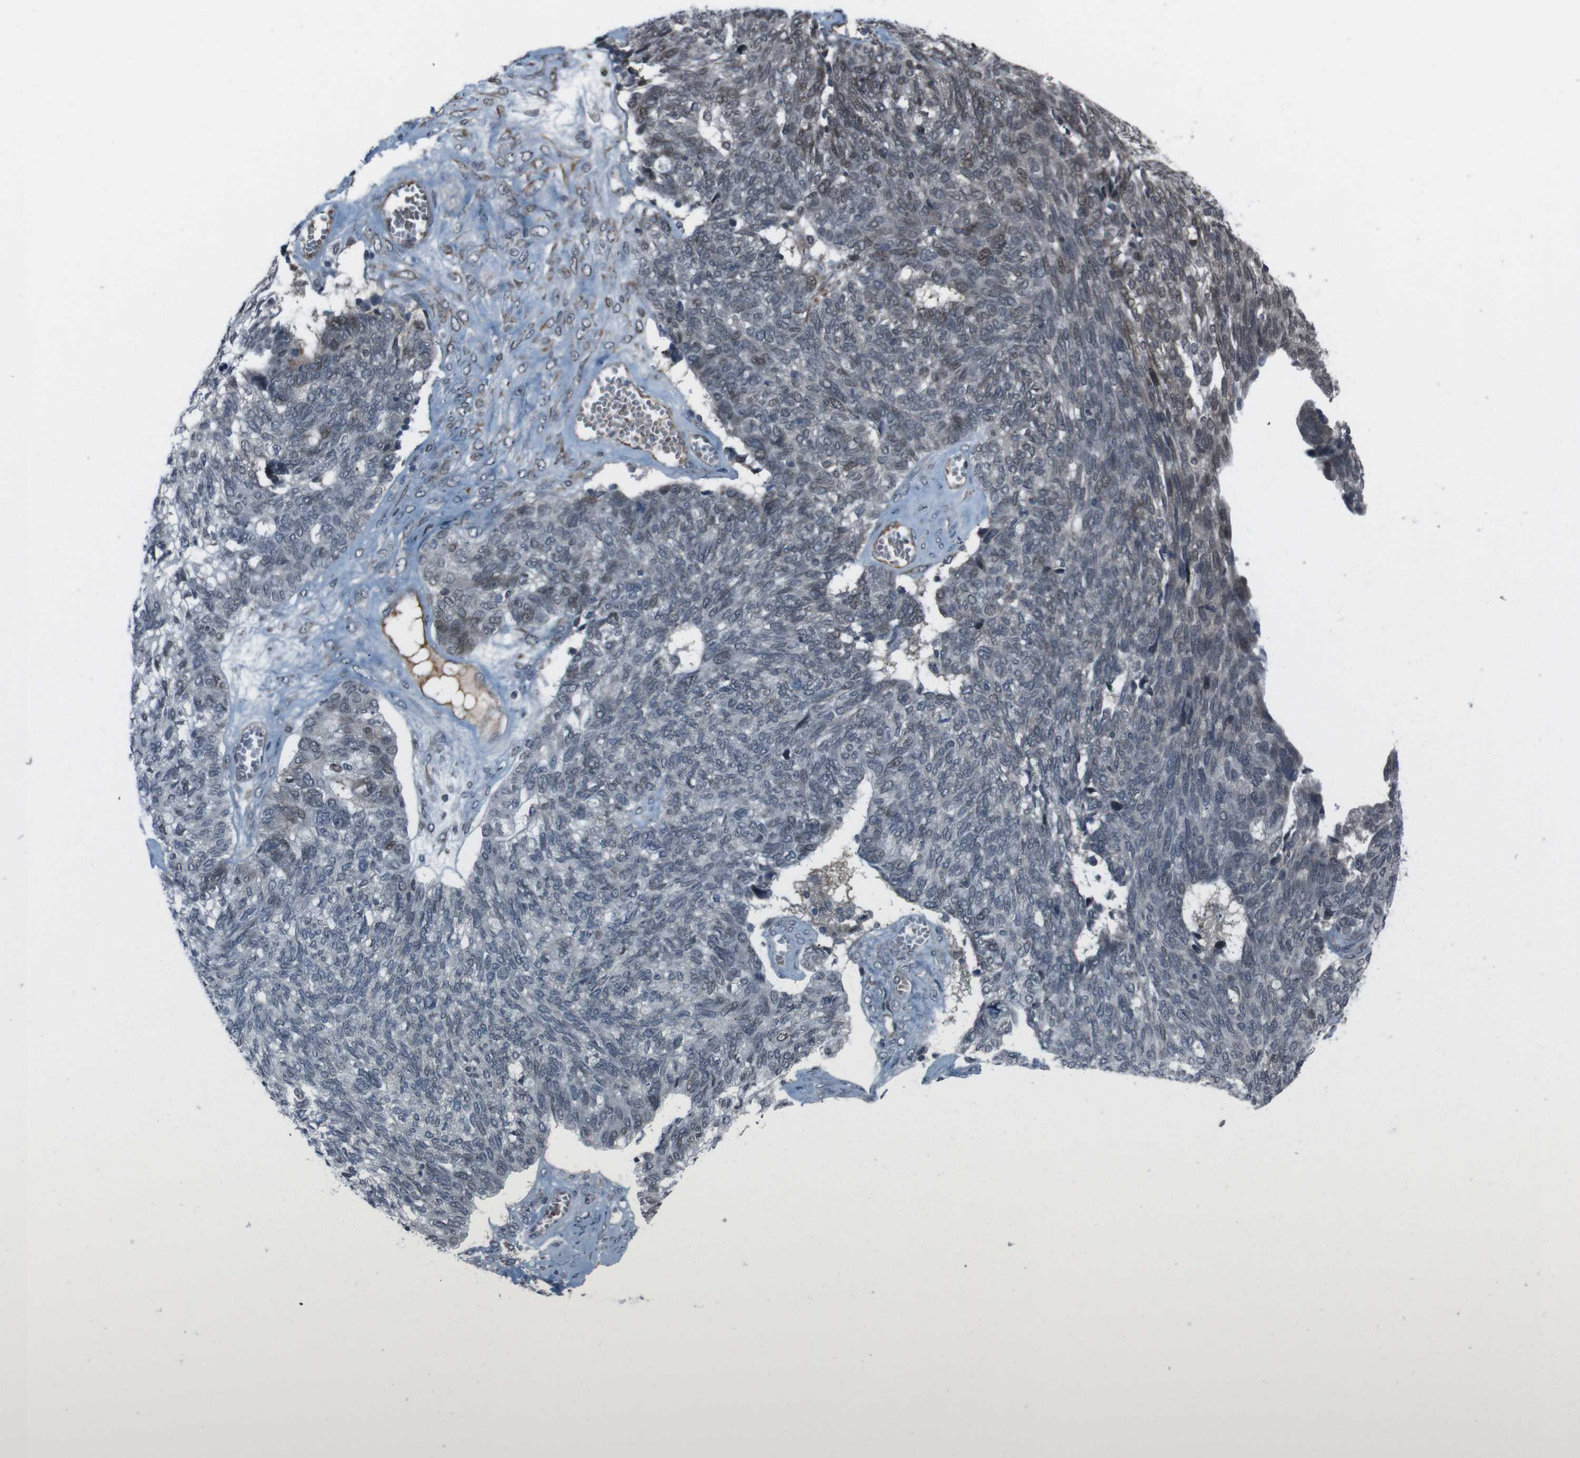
{"staining": {"intensity": "moderate", "quantity": "<25%", "location": "cytoplasmic/membranous,nuclear"}, "tissue": "ovarian cancer", "cell_type": "Tumor cells", "image_type": "cancer", "snomed": [{"axis": "morphology", "description": "Cystadenocarcinoma, serous, NOS"}, {"axis": "topography", "description": "Ovary"}], "caption": "This image reveals IHC staining of human ovarian cancer (serous cystadenocarcinoma), with low moderate cytoplasmic/membranous and nuclear expression in about <25% of tumor cells.", "gene": "SS18L1", "patient": {"sex": "female", "age": 79}}